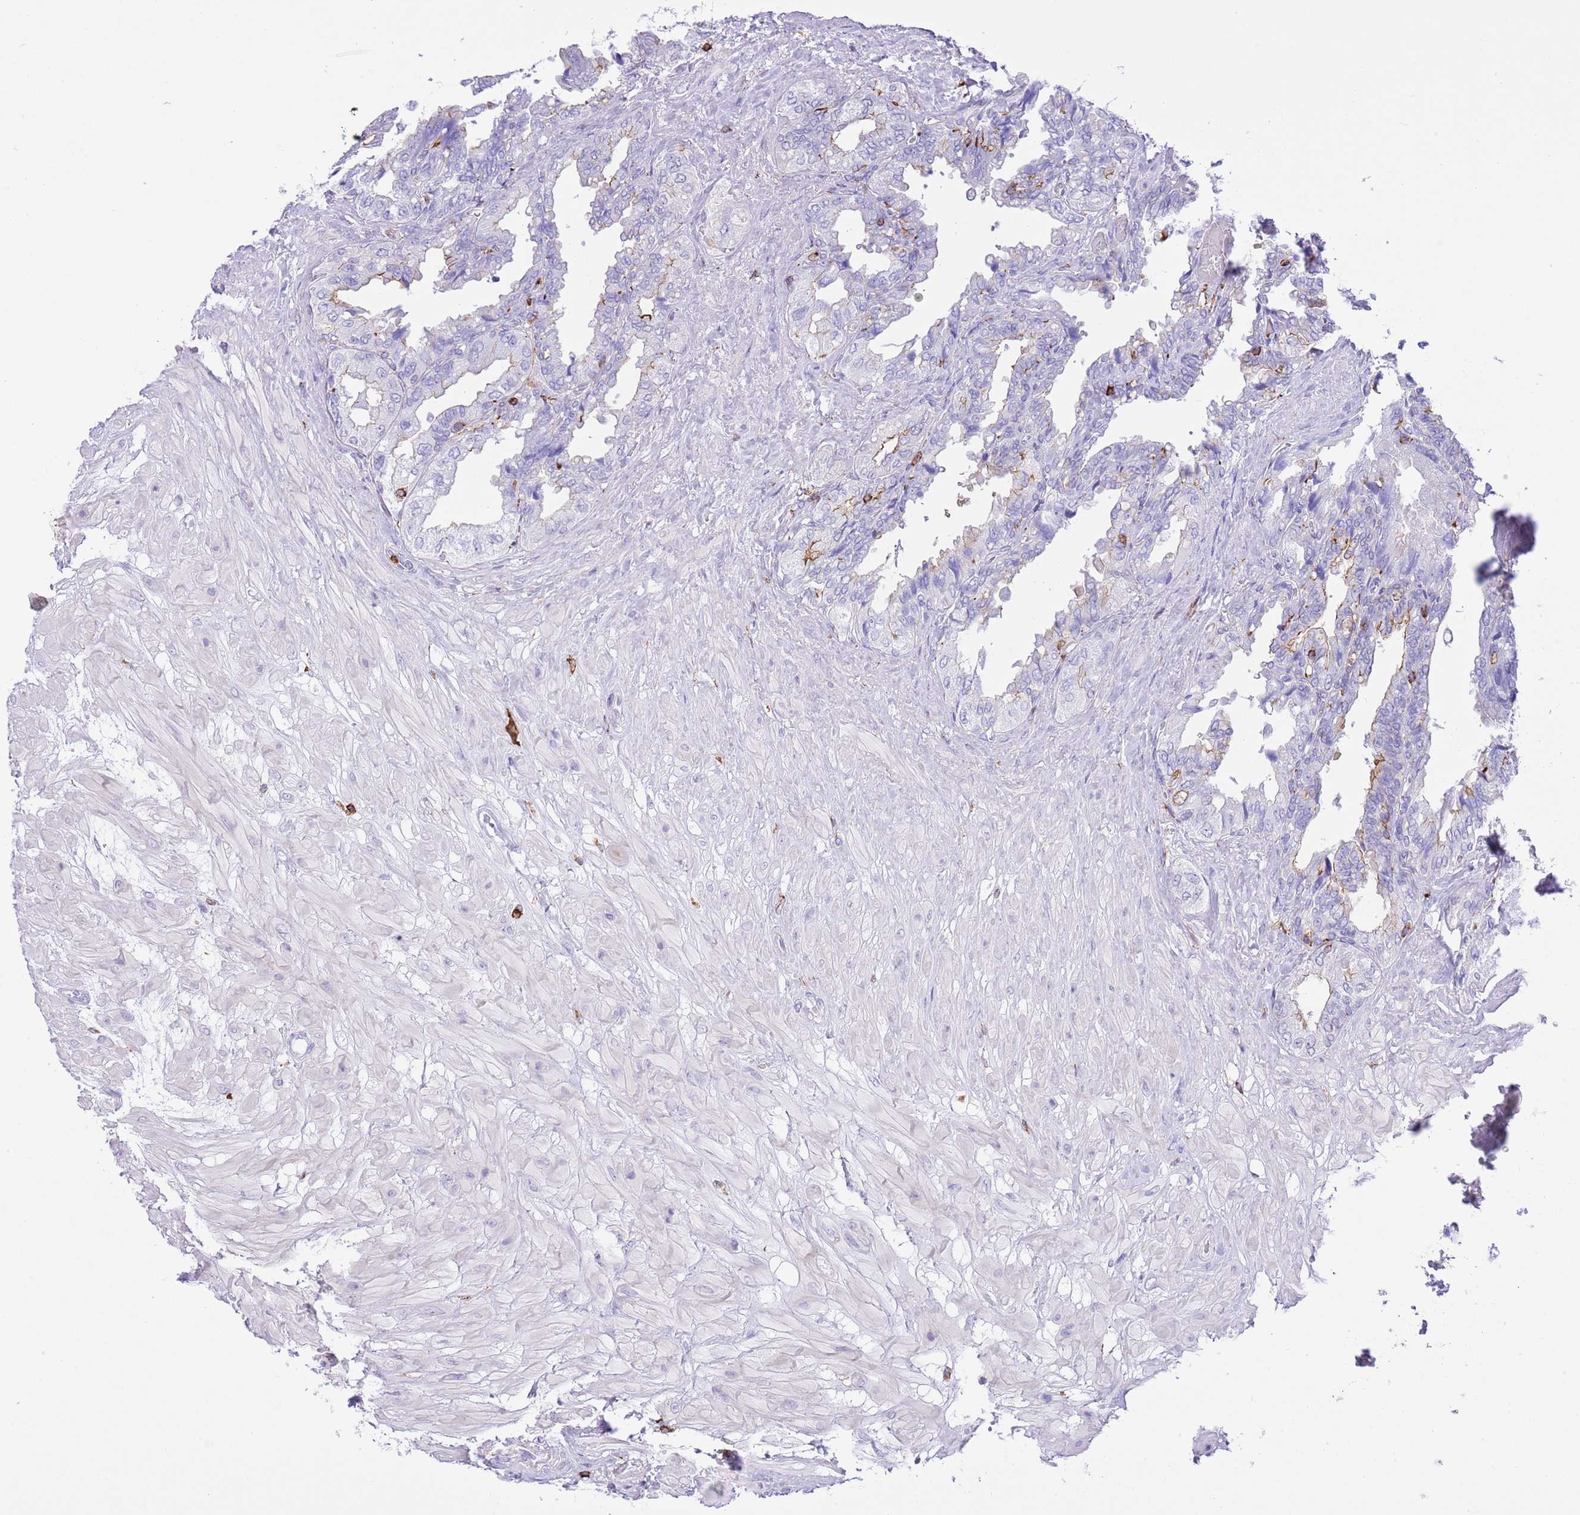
{"staining": {"intensity": "negative", "quantity": "none", "location": "none"}, "tissue": "seminal vesicle", "cell_type": "Glandular cells", "image_type": "normal", "snomed": [{"axis": "morphology", "description": "Normal tissue, NOS"}, {"axis": "topography", "description": "Seminal veicle"}, {"axis": "topography", "description": "Peripheral nerve tissue"}], "caption": "A high-resolution image shows immunohistochemistry staining of unremarkable seminal vesicle, which reveals no significant expression in glandular cells.", "gene": "EFHD2", "patient": {"sex": "male", "age": 60}}